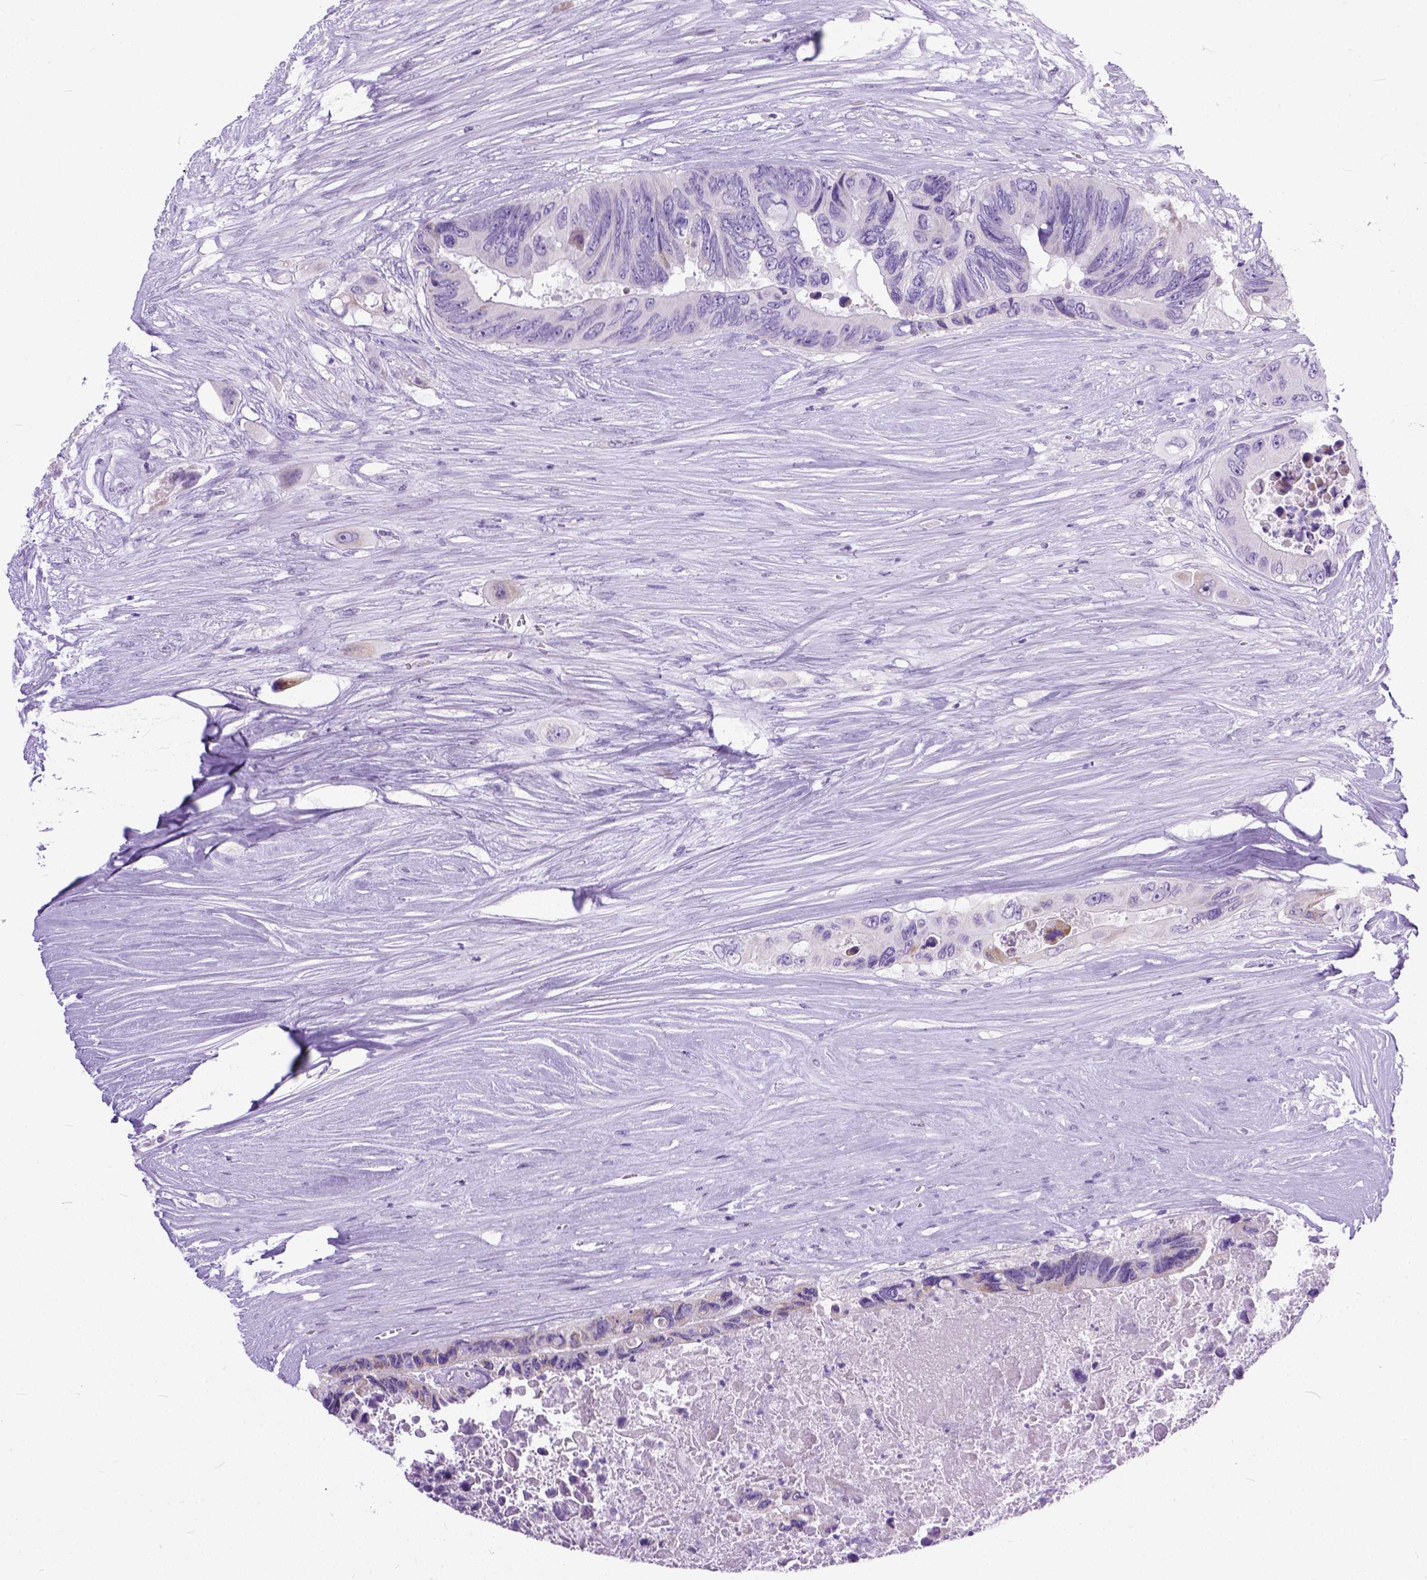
{"staining": {"intensity": "negative", "quantity": "none", "location": "none"}, "tissue": "colorectal cancer", "cell_type": "Tumor cells", "image_type": "cancer", "snomed": [{"axis": "morphology", "description": "Adenocarcinoma, NOS"}, {"axis": "topography", "description": "Colon"}], "caption": "IHC micrograph of neoplastic tissue: human colorectal cancer (adenocarcinoma) stained with DAB shows no significant protein staining in tumor cells. (DAB (3,3'-diaminobenzidine) immunohistochemistry (IHC), high magnification).", "gene": "PLK5", "patient": {"sex": "female", "age": 48}}